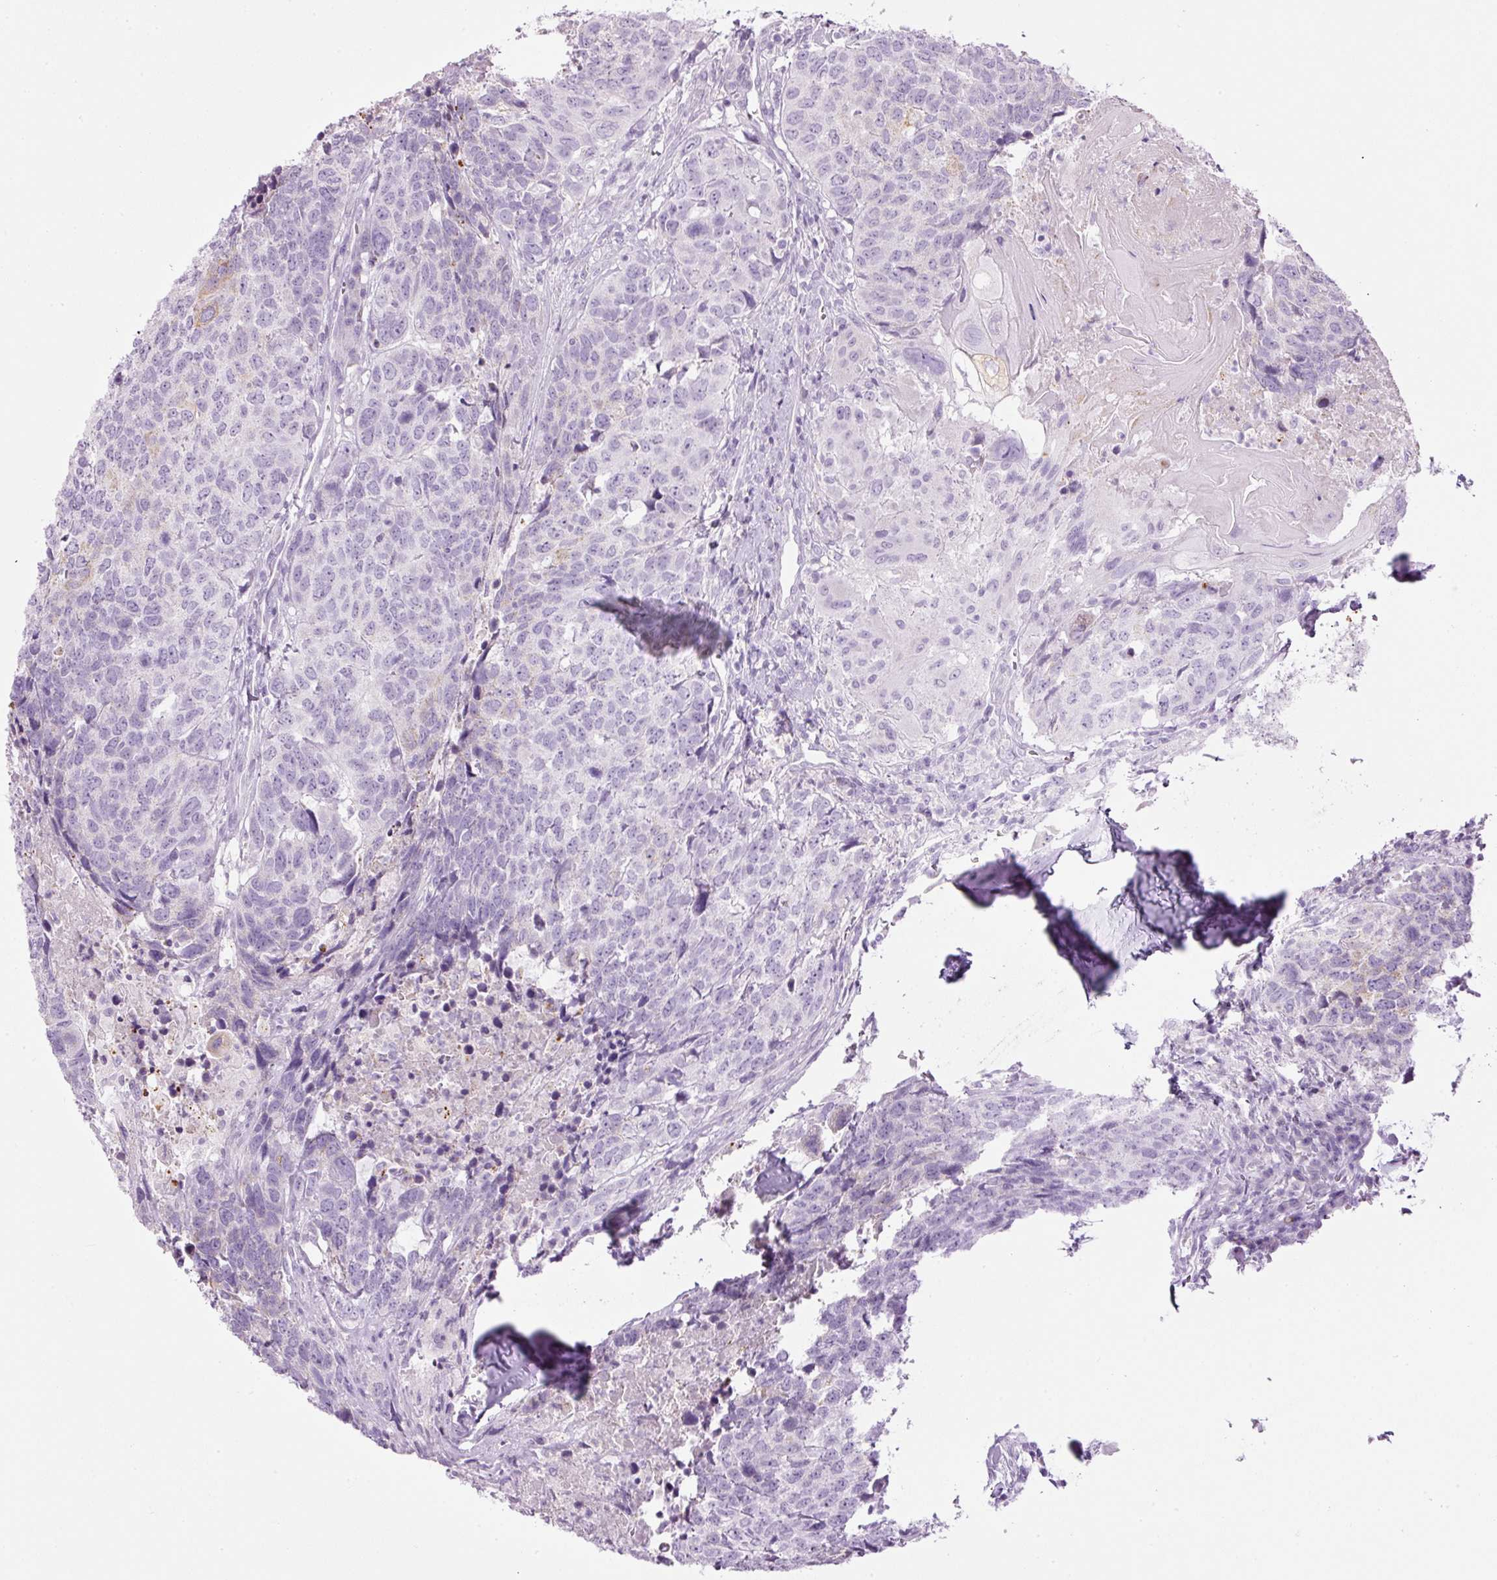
{"staining": {"intensity": "weak", "quantity": "<25%", "location": "cytoplasmic/membranous"}, "tissue": "head and neck cancer", "cell_type": "Tumor cells", "image_type": "cancer", "snomed": [{"axis": "morphology", "description": "Normal tissue, NOS"}, {"axis": "morphology", "description": "Squamous cell carcinoma, NOS"}, {"axis": "topography", "description": "Skeletal muscle"}, {"axis": "topography", "description": "Vascular tissue"}, {"axis": "topography", "description": "Peripheral nerve tissue"}, {"axis": "topography", "description": "Head-Neck"}], "caption": "Image shows no significant protein staining in tumor cells of squamous cell carcinoma (head and neck). The staining was performed using DAB (3,3'-diaminobenzidine) to visualize the protein expression in brown, while the nuclei were stained in blue with hematoxylin (Magnification: 20x).", "gene": "CARD16", "patient": {"sex": "male", "age": 66}}